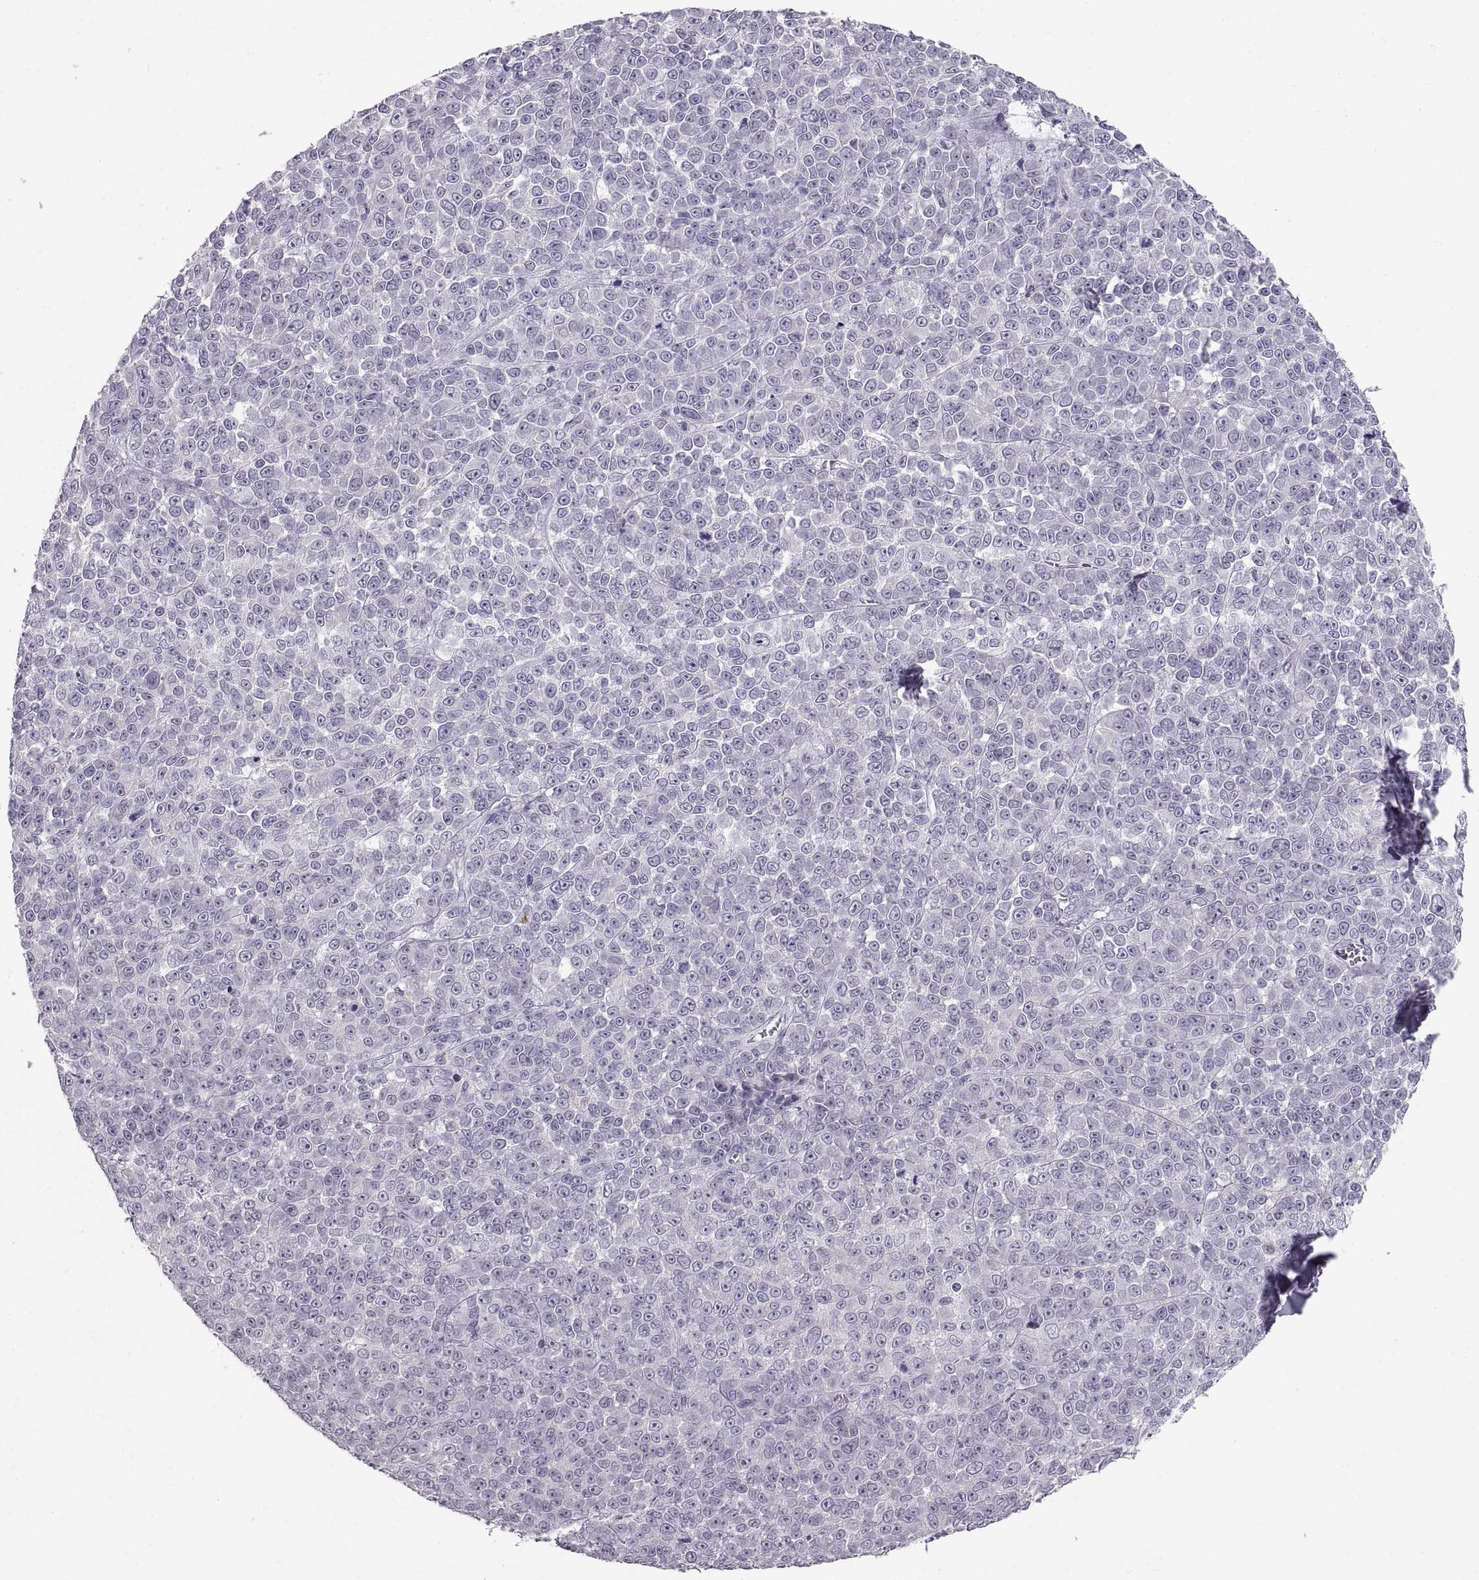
{"staining": {"intensity": "negative", "quantity": "none", "location": "none"}, "tissue": "melanoma", "cell_type": "Tumor cells", "image_type": "cancer", "snomed": [{"axis": "morphology", "description": "Malignant melanoma, NOS"}, {"axis": "topography", "description": "Skin"}], "caption": "A high-resolution histopathology image shows immunohistochemistry (IHC) staining of melanoma, which reveals no significant expression in tumor cells.", "gene": "SPACDR", "patient": {"sex": "female", "age": 95}}